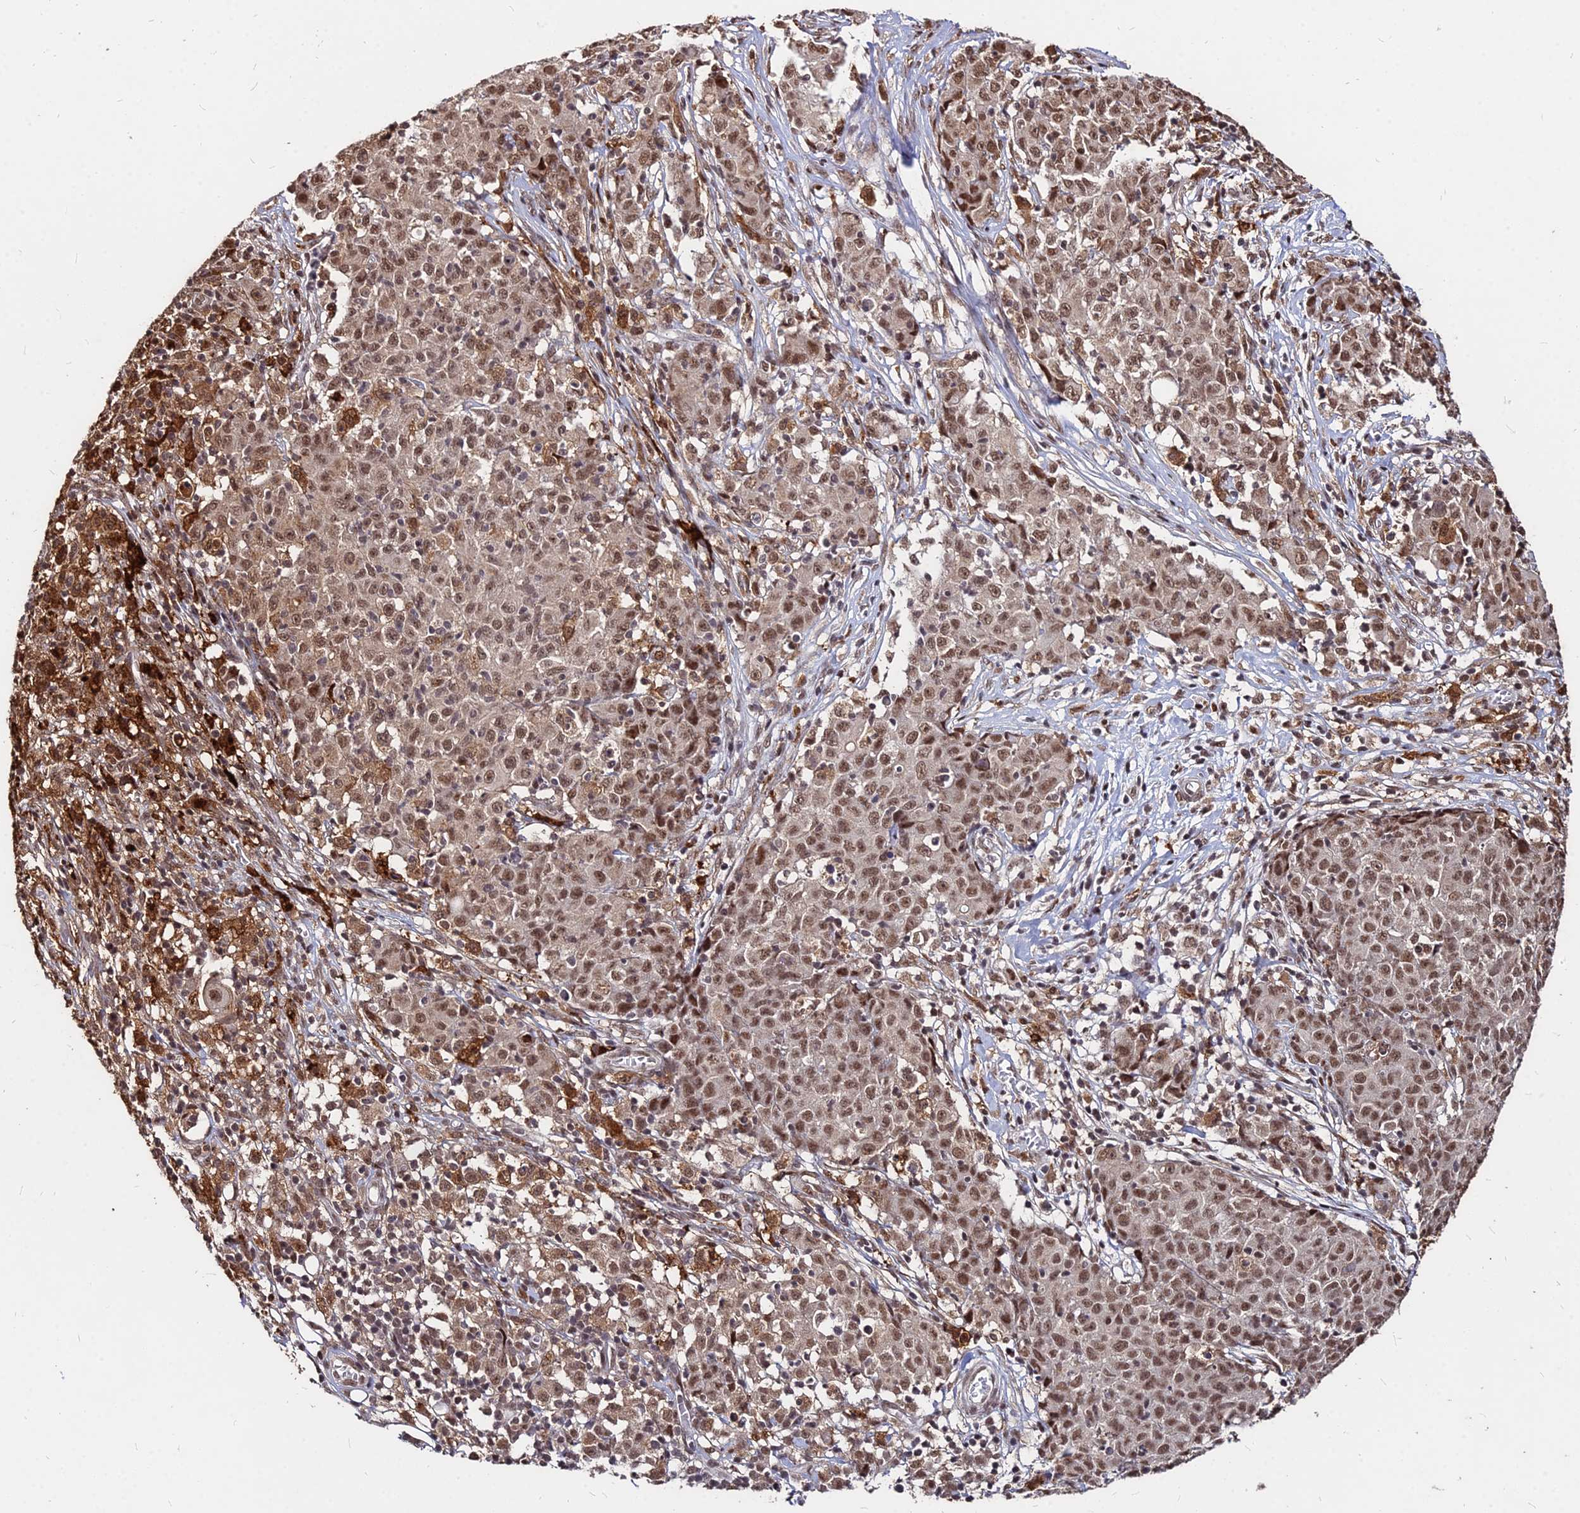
{"staining": {"intensity": "moderate", "quantity": ">75%", "location": "nuclear"}, "tissue": "ovarian cancer", "cell_type": "Tumor cells", "image_type": "cancer", "snomed": [{"axis": "morphology", "description": "Carcinoma, endometroid"}, {"axis": "topography", "description": "Ovary"}], "caption": "The photomicrograph demonstrates immunohistochemical staining of ovarian cancer (endometroid carcinoma). There is moderate nuclear staining is identified in approximately >75% of tumor cells. (Stains: DAB in brown, nuclei in blue, Microscopy: brightfield microscopy at high magnification).", "gene": "ZBED4", "patient": {"sex": "female", "age": 42}}